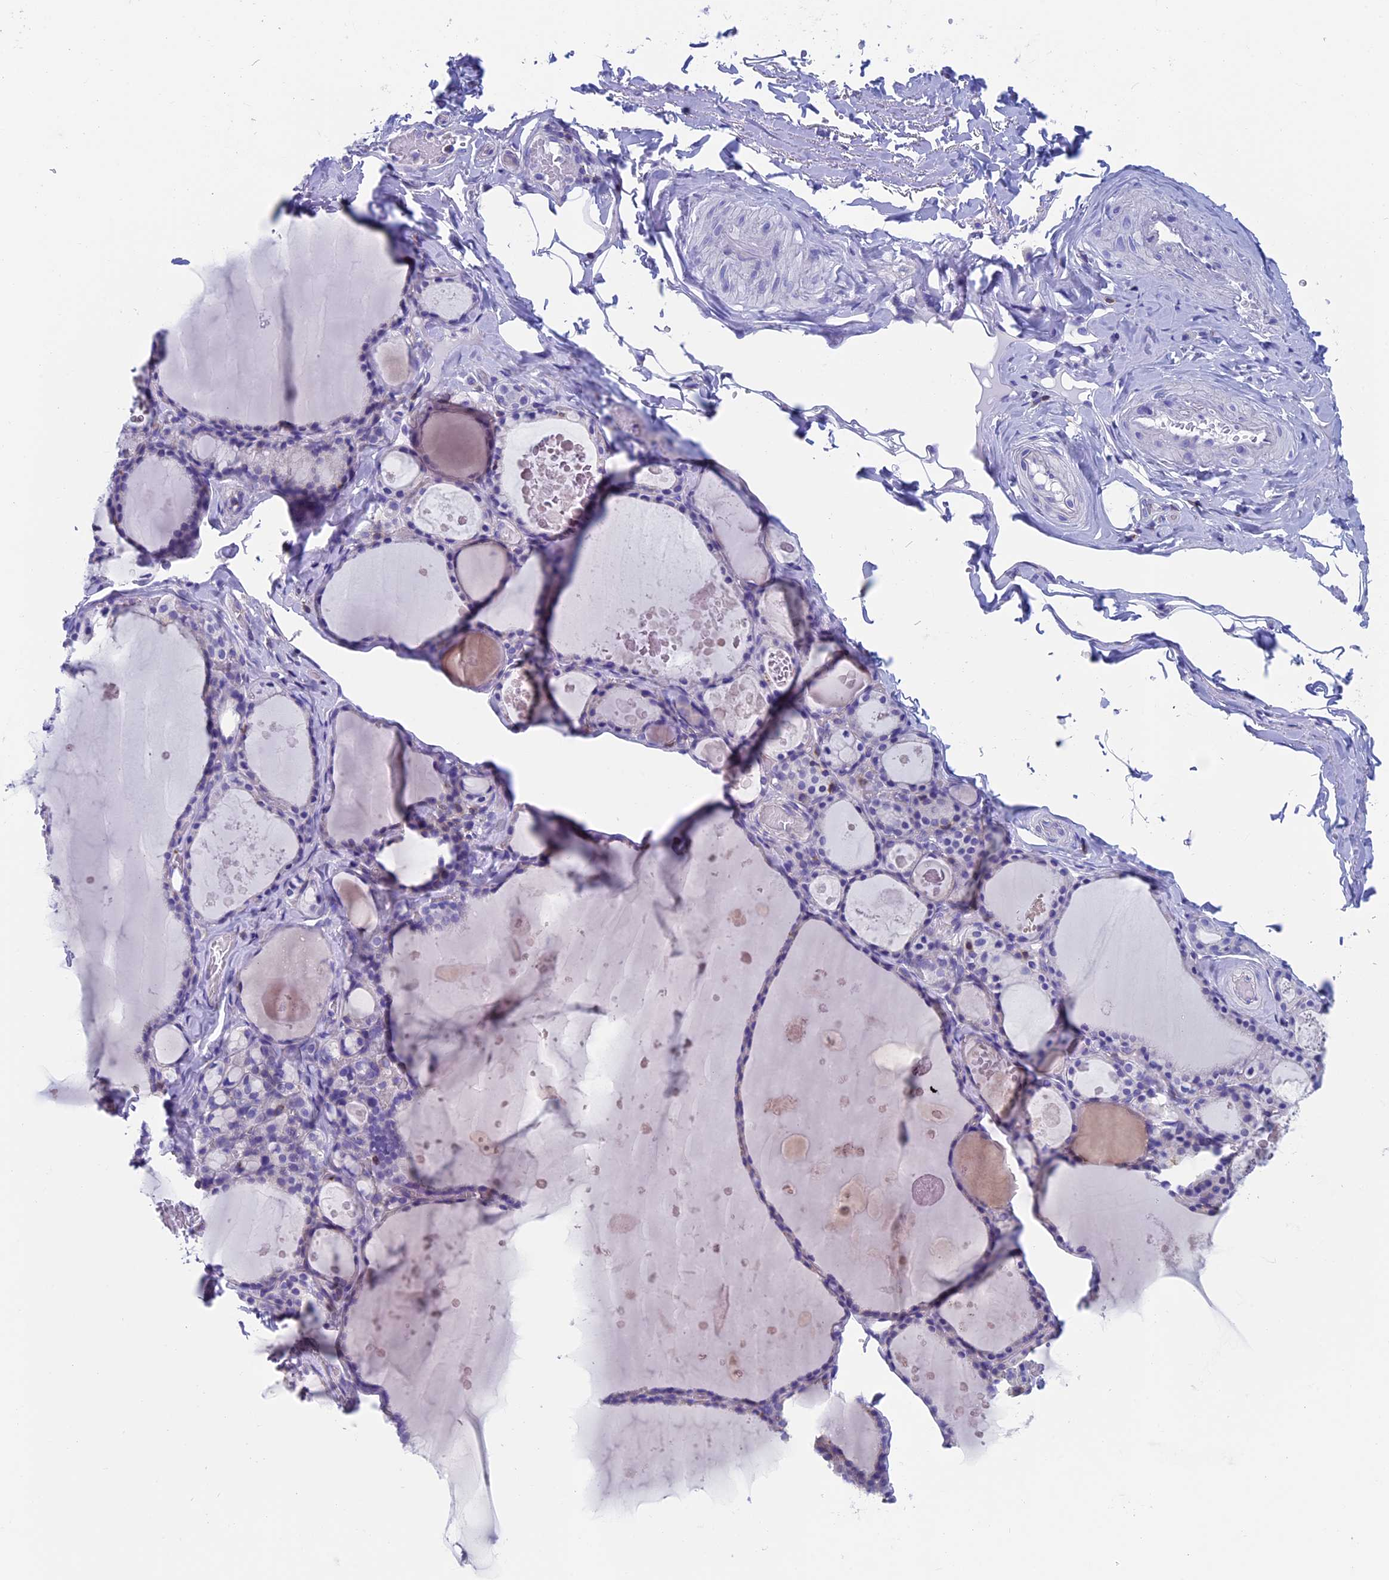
{"staining": {"intensity": "negative", "quantity": "none", "location": "none"}, "tissue": "thyroid gland", "cell_type": "Glandular cells", "image_type": "normal", "snomed": [{"axis": "morphology", "description": "Normal tissue, NOS"}, {"axis": "topography", "description": "Thyroid gland"}], "caption": "A high-resolution micrograph shows IHC staining of benign thyroid gland, which reveals no significant expression in glandular cells. The staining was performed using DAB (3,3'-diaminobenzidine) to visualize the protein expression in brown, while the nuclei were stained in blue with hematoxylin (Magnification: 20x).", "gene": "SEPTIN1", "patient": {"sex": "male", "age": 56}}